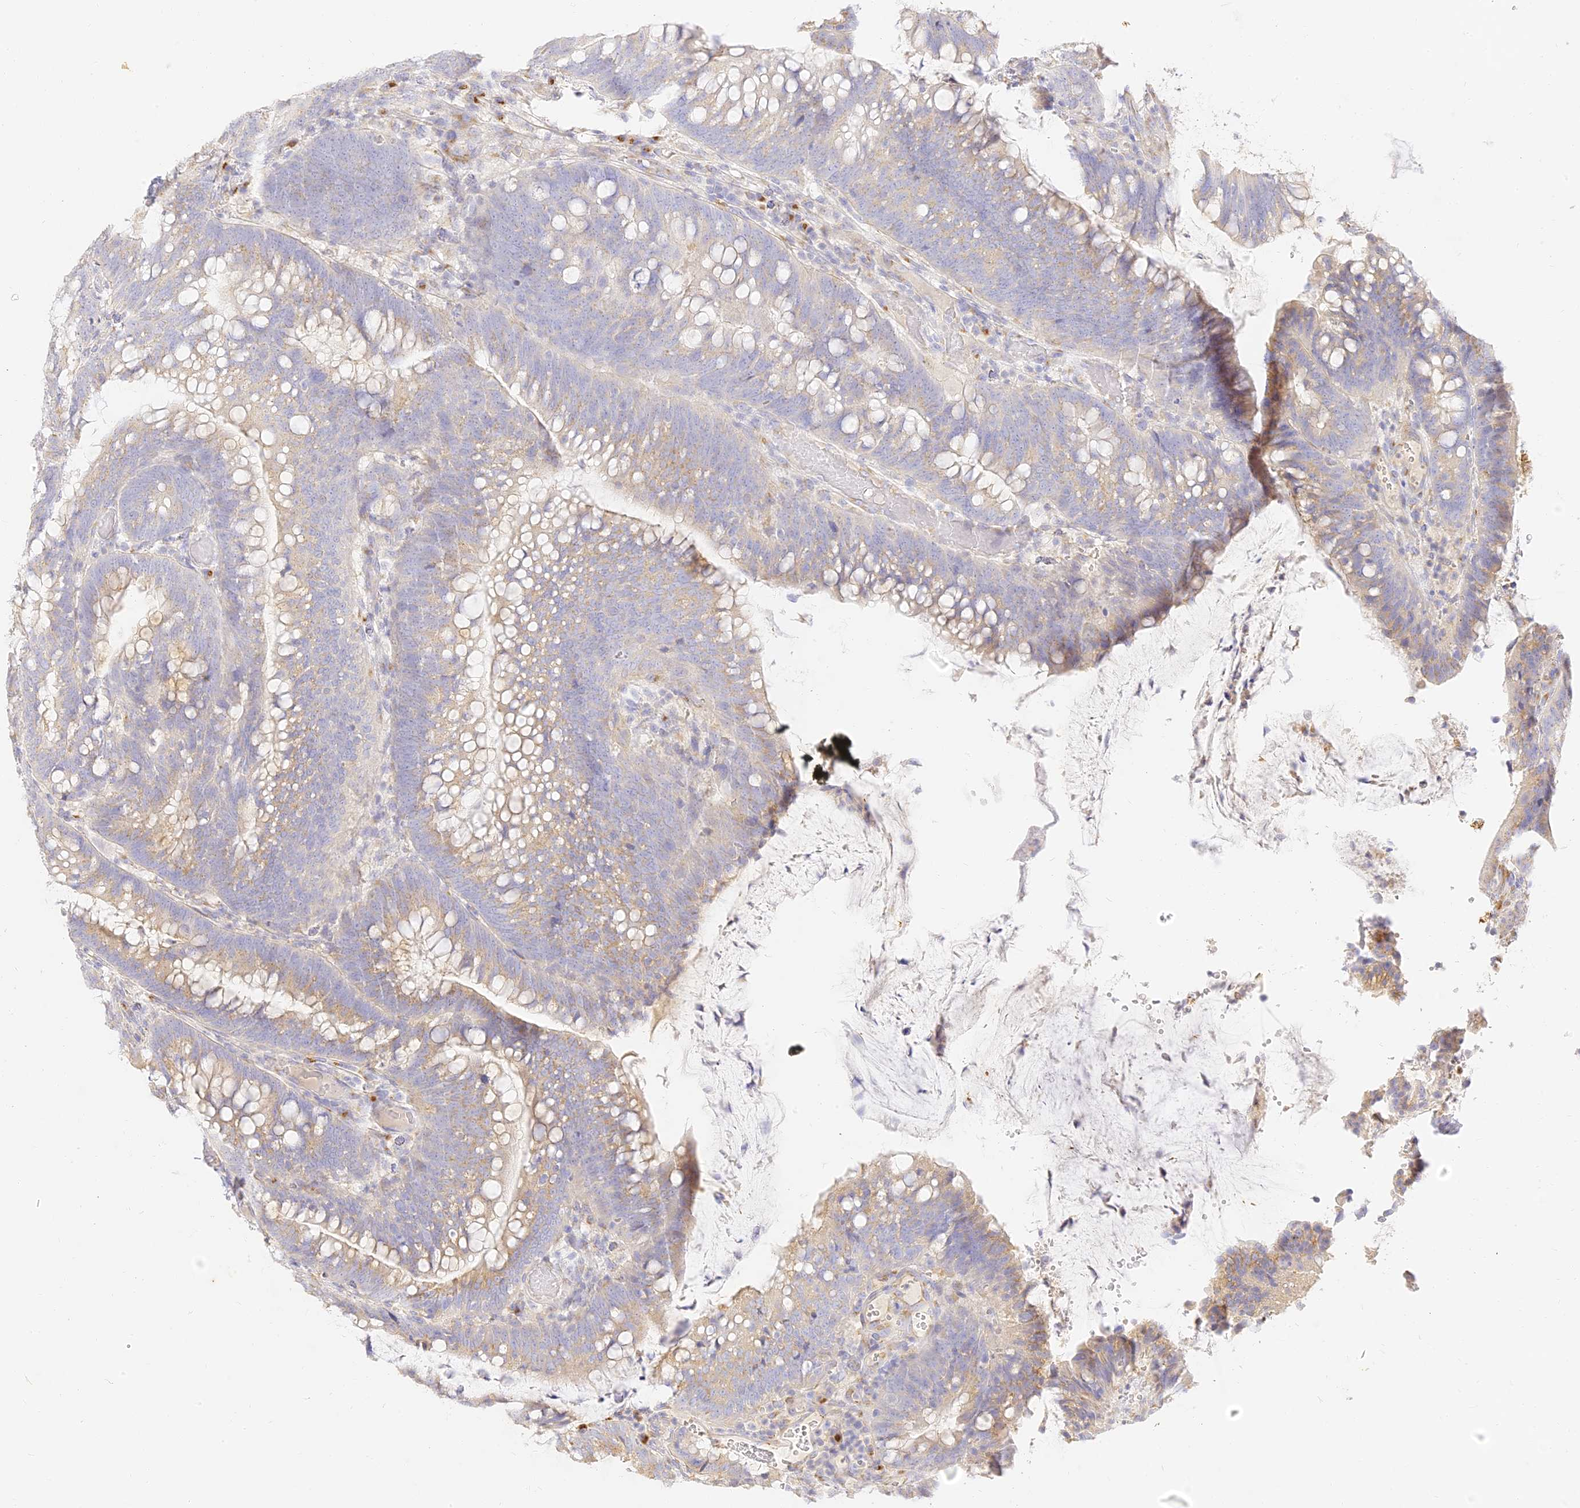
{"staining": {"intensity": "weak", "quantity": "25%-75%", "location": "cytoplasmic/membranous"}, "tissue": "colorectal cancer", "cell_type": "Tumor cells", "image_type": "cancer", "snomed": [{"axis": "morphology", "description": "Adenocarcinoma, NOS"}, {"axis": "topography", "description": "Colon"}], "caption": "Tumor cells demonstrate low levels of weak cytoplasmic/membranous staining in about 25%-75% of cells in human adenocarcinoma (colorectal).", "gene": "SEC13", "patient": {"sex": "female", "age": 66}}